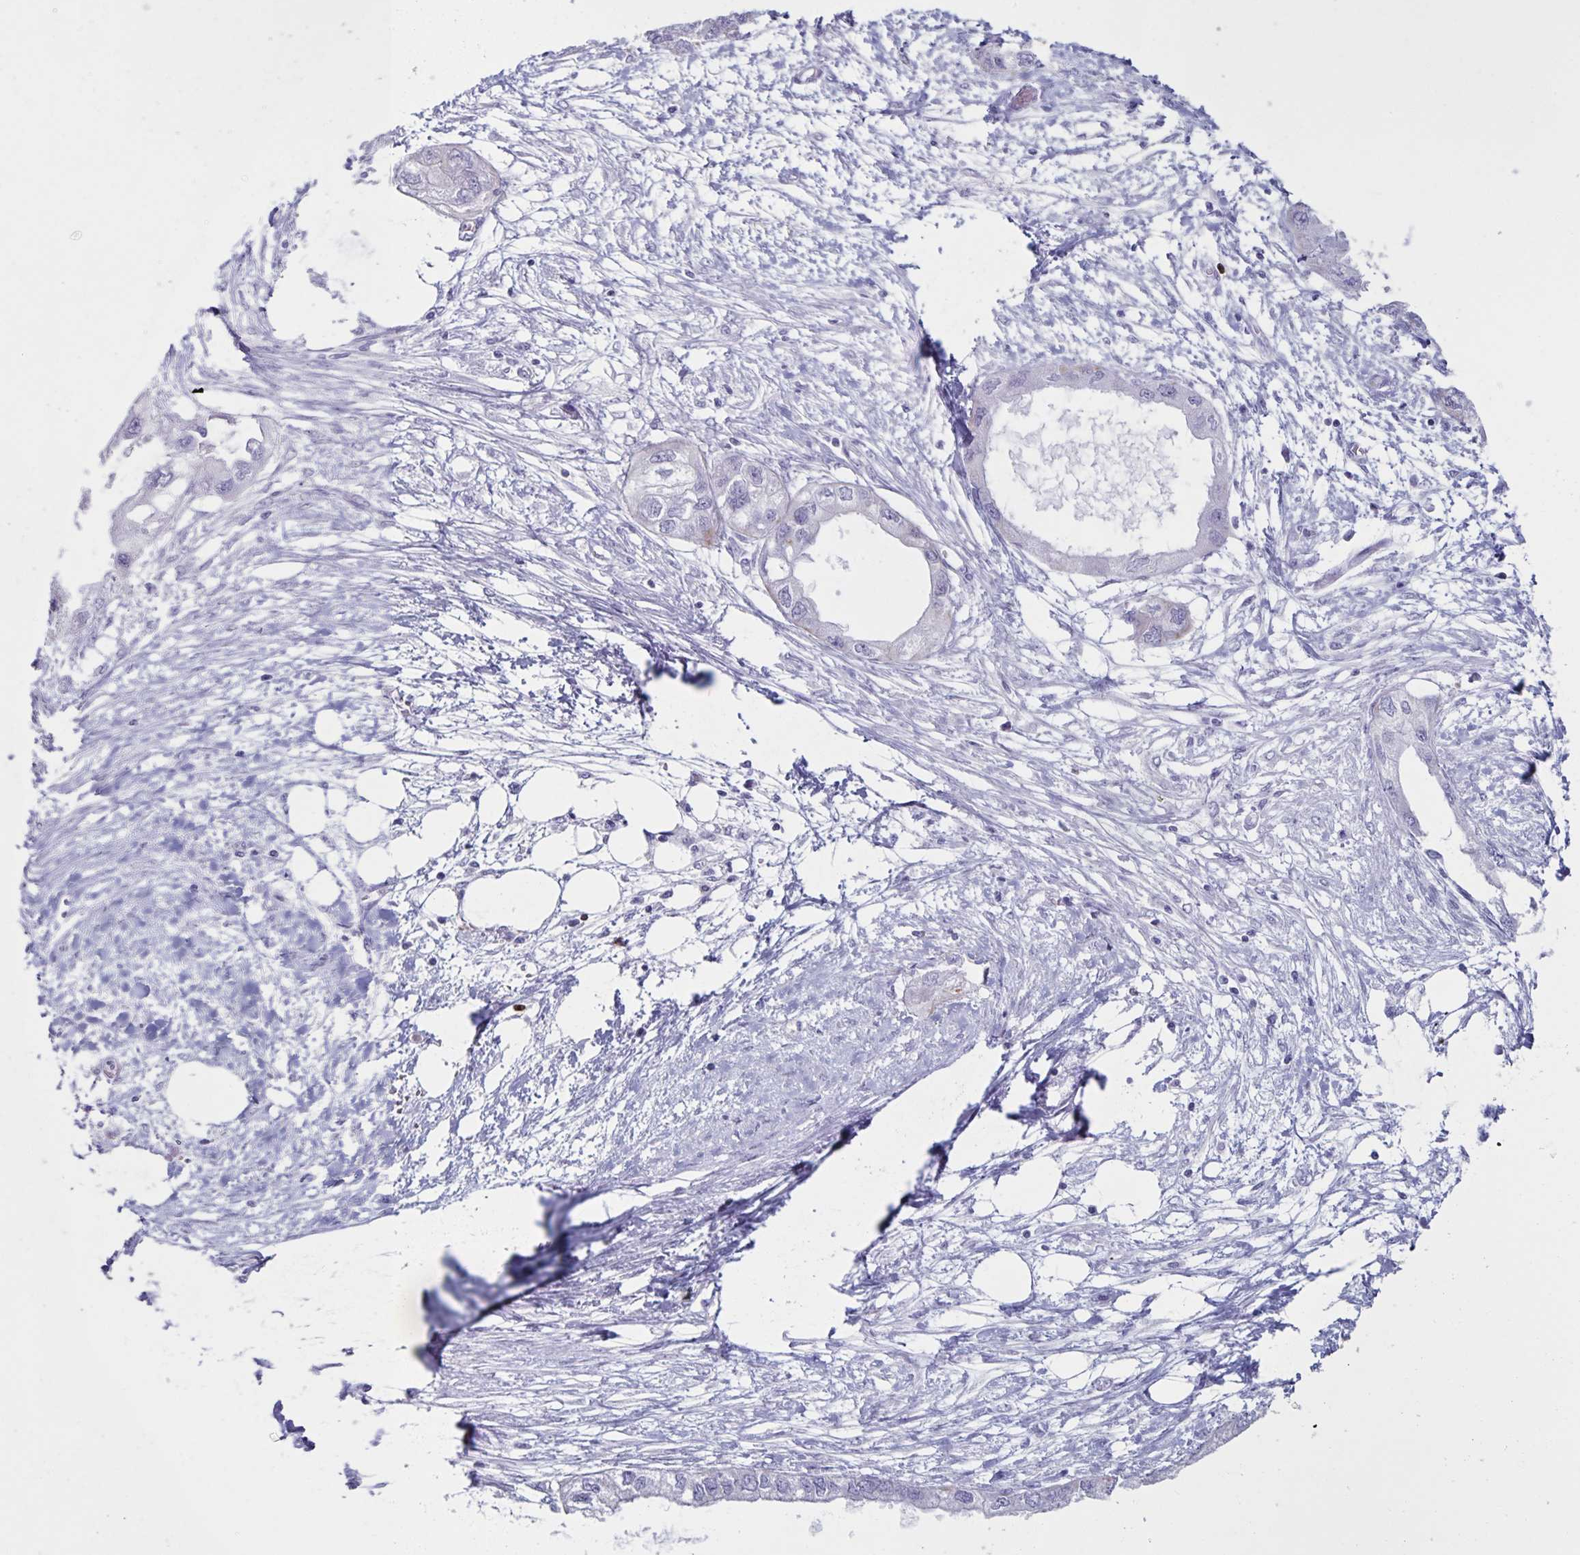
{"staining": {"intensity": "negative", "quantity": "none", "location": "none"}, "tissue": "endometrial cancer", "cell_type": "Tumor cells", "image_type": "cancer", "snomed": [{"axis": "morphology", "description": "Adenocarcinoma, NOS"}, {"axis": "morphology", "description": "Adenocarcinoma, metastatic, NOS"}, {"axis": "topography", "description": "Adipose tissue"}, {"axis": "topography", "description": "Endometrium"}], "caption": "Immunohistochemistry photomicrograph of human endometrial adenocarcinoma stained for a protein (brown), which displays no positivity in tumor cells. The staining is performed using DAB brown chromogen with nuclei counter-stained in using hematoxylin.", "gene": "GNLY", "patient": {"sex": "female", "age": 67}}